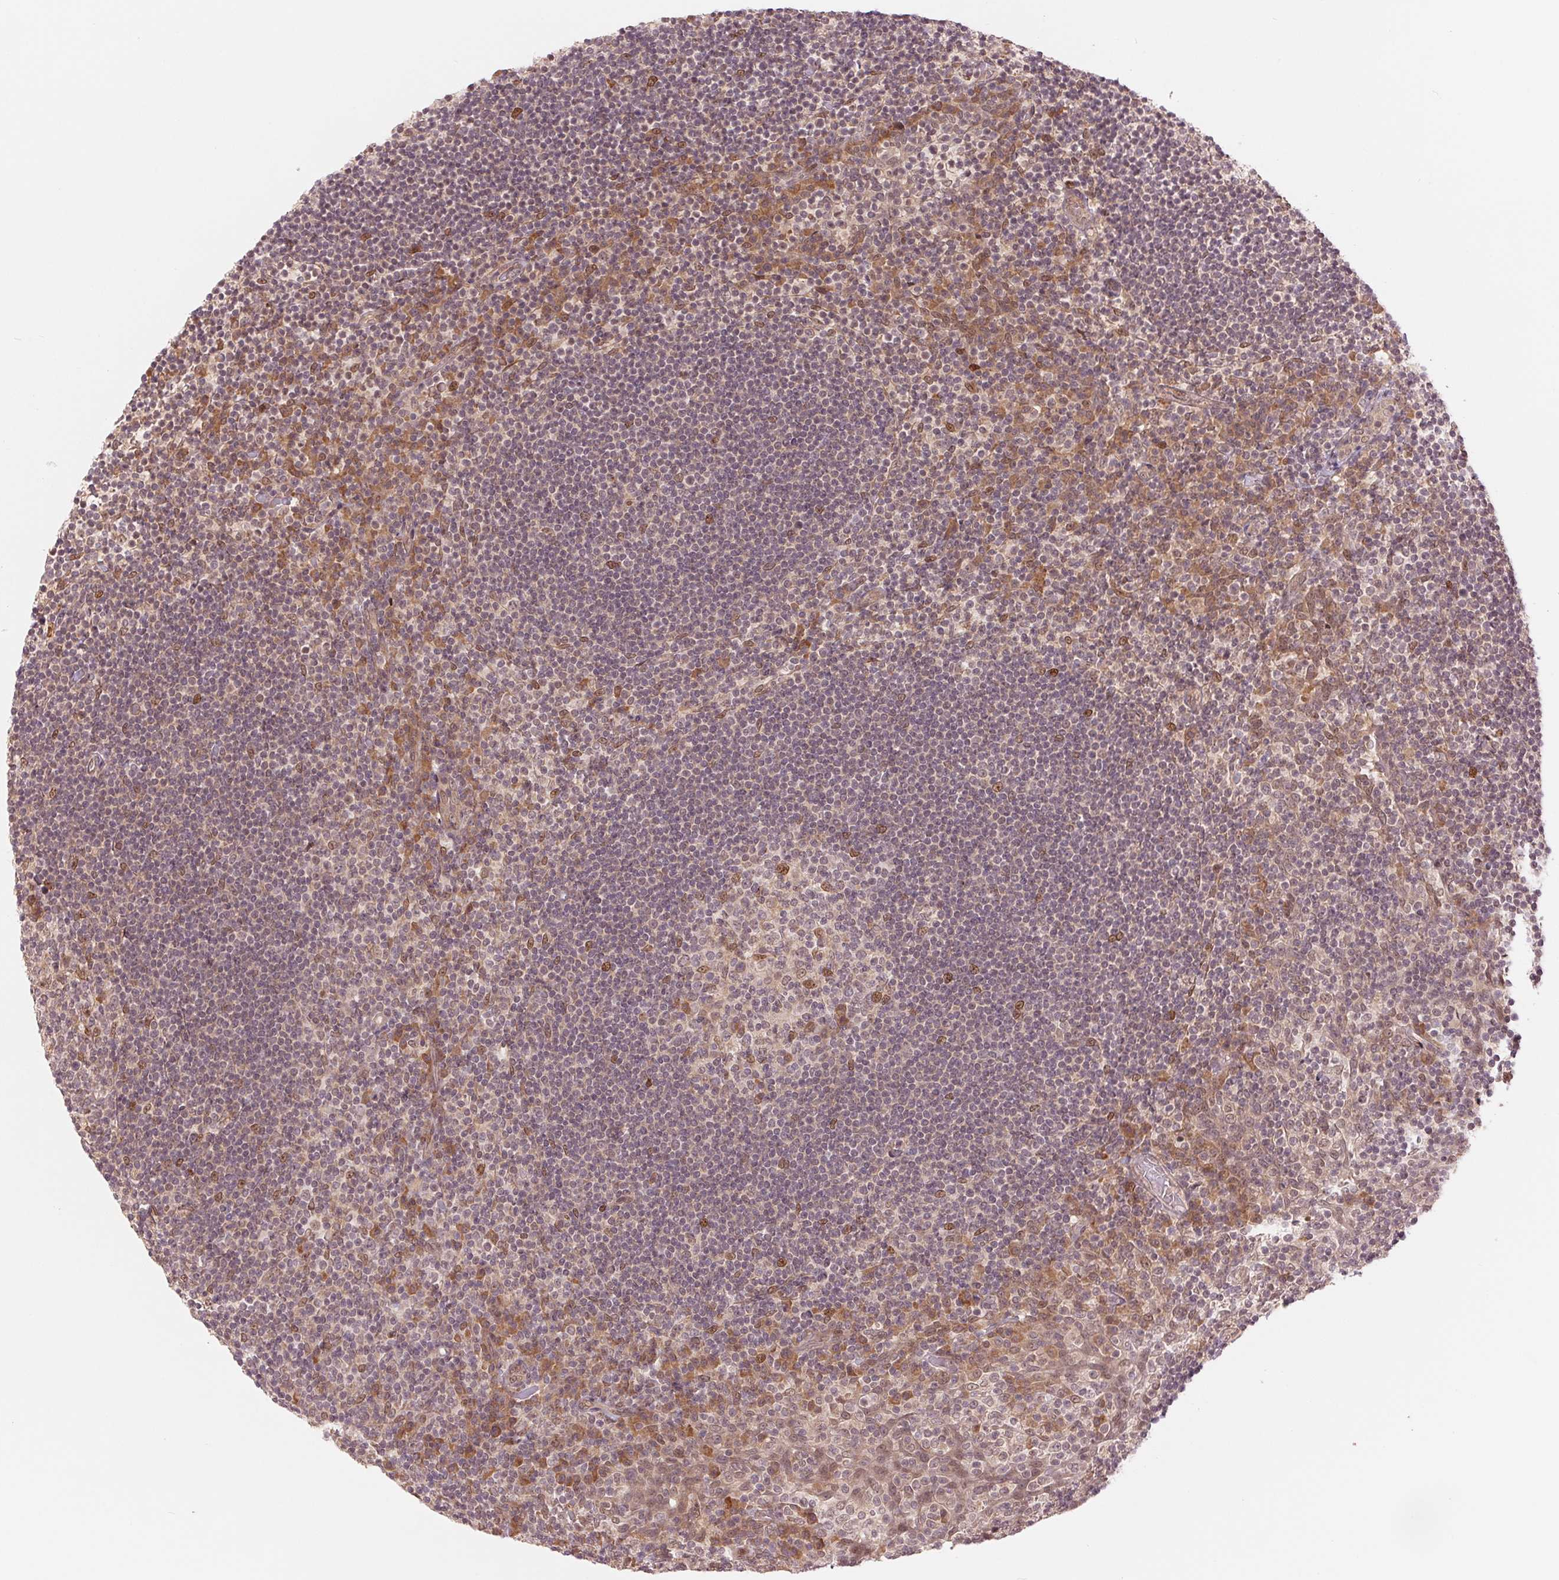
{"staining": {"intensity": "moderate", "quantity": "<25%", "location": "nuclear"}, "tissue": "tonsil", "cell_type": "Germinal center cells", "image_type": "normal", "snomed": [{"axis": "morphology", "description": "Normal tissue, NOS"}, {"axis": "topography", "description": "Tonsil"}], "caption": "Human tonsil stained for a protein (brown) demonstrates moderate nuclear positive staining in about <25% of germinal center cells.", "gene": "ERI3", "patient": {"sex": "female", "age": 10}}